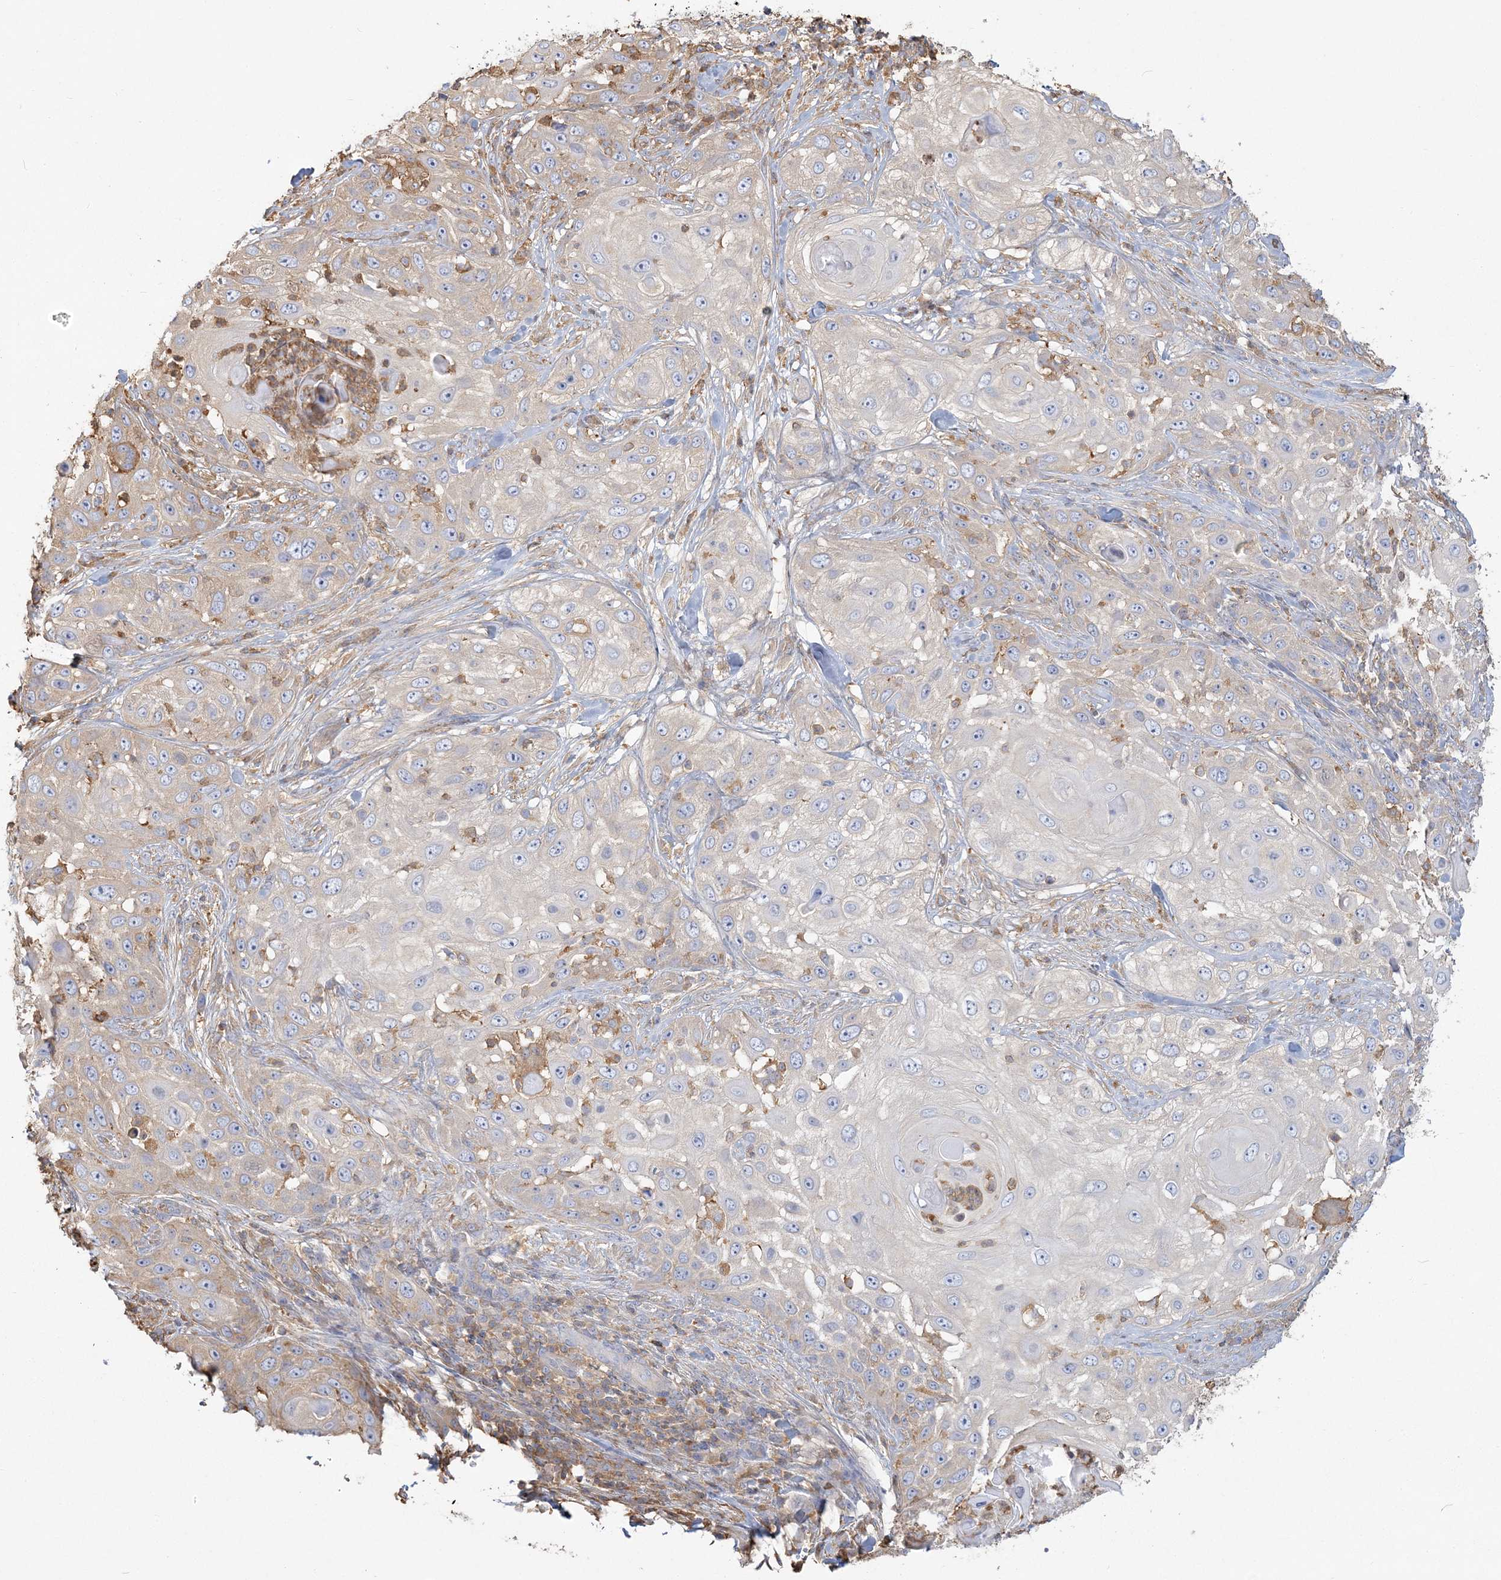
{"staining": {"intensity": "negative", "quantity": "none", "location": "none"}, "tissue": "skin cancer", "cell_type": "Tumor cells", "image_type": "cancer", "snomed": [{"axis": "morphology", "description": "Squamous cell carcinoma, NOS"}, {"axis": "topography", "description": "Skin"}], "caption": "A high-resolution photomicrograph shows immunohistochemistry (IHC) staining of skin squamous cell carcinoma, which reveals no significant positivity in tumor cells.", "gene": "ANKS1A", "patient": {"sex": "female", "age": 44}}